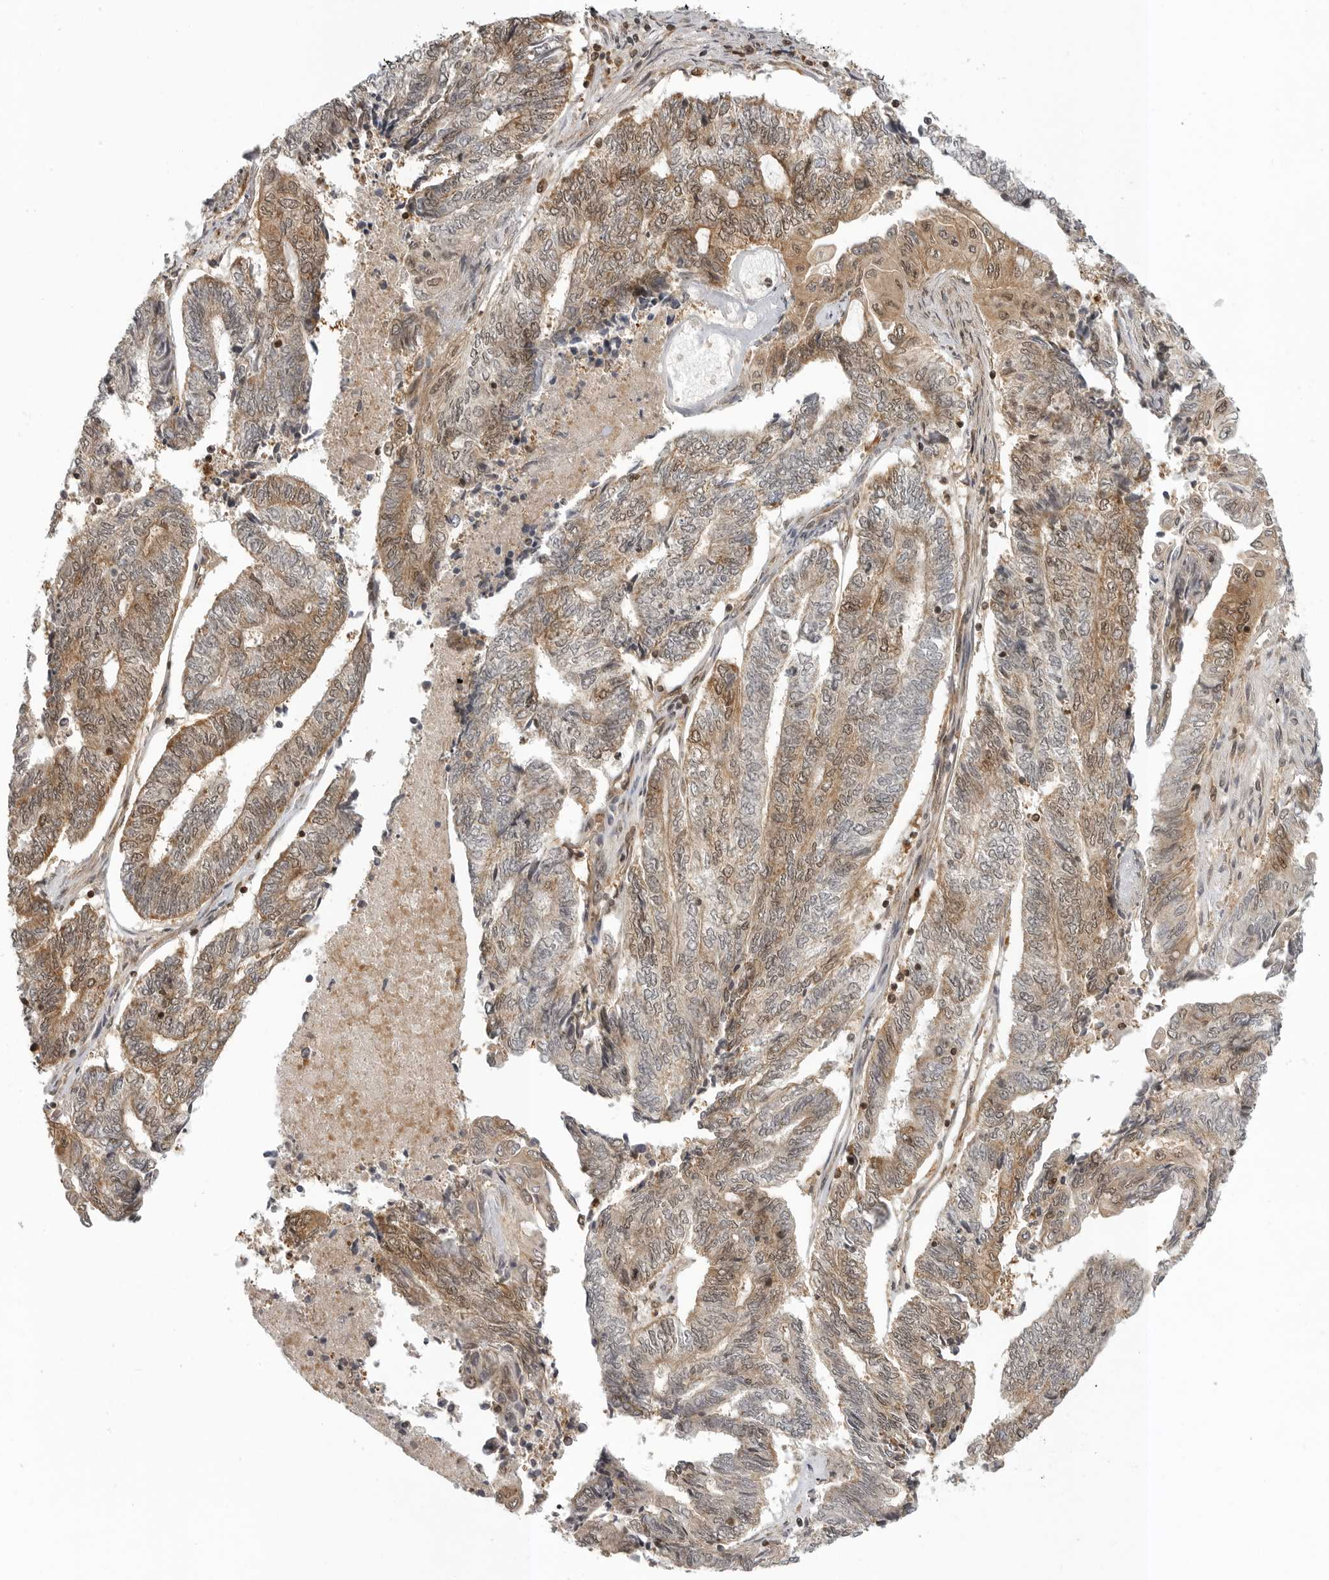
{"staining": {"intensity": "strong", "quantity": "25%-75%", "location": "cytoplasmic/membranous,nuclear"}, "tissue": "endometrial cancer", "cell_type": "Tumor cells", "image_type": "cancer", "snomed": [{"axis": "morphology", "description": "Adenocarcinoma, NOS"}, {"axis": "topography", "description": "Uterus"}, {"axis": "topography", "description": "Endometrium"}], "caption": "The histopathology image shows a brown stain indicating the presence of a protein in the cytoplasmic/membranous and nuclear of tumor cells in endometrial cancer.", "gene": "SZRD1", "patient": {"sex": "female", "age": 70}}